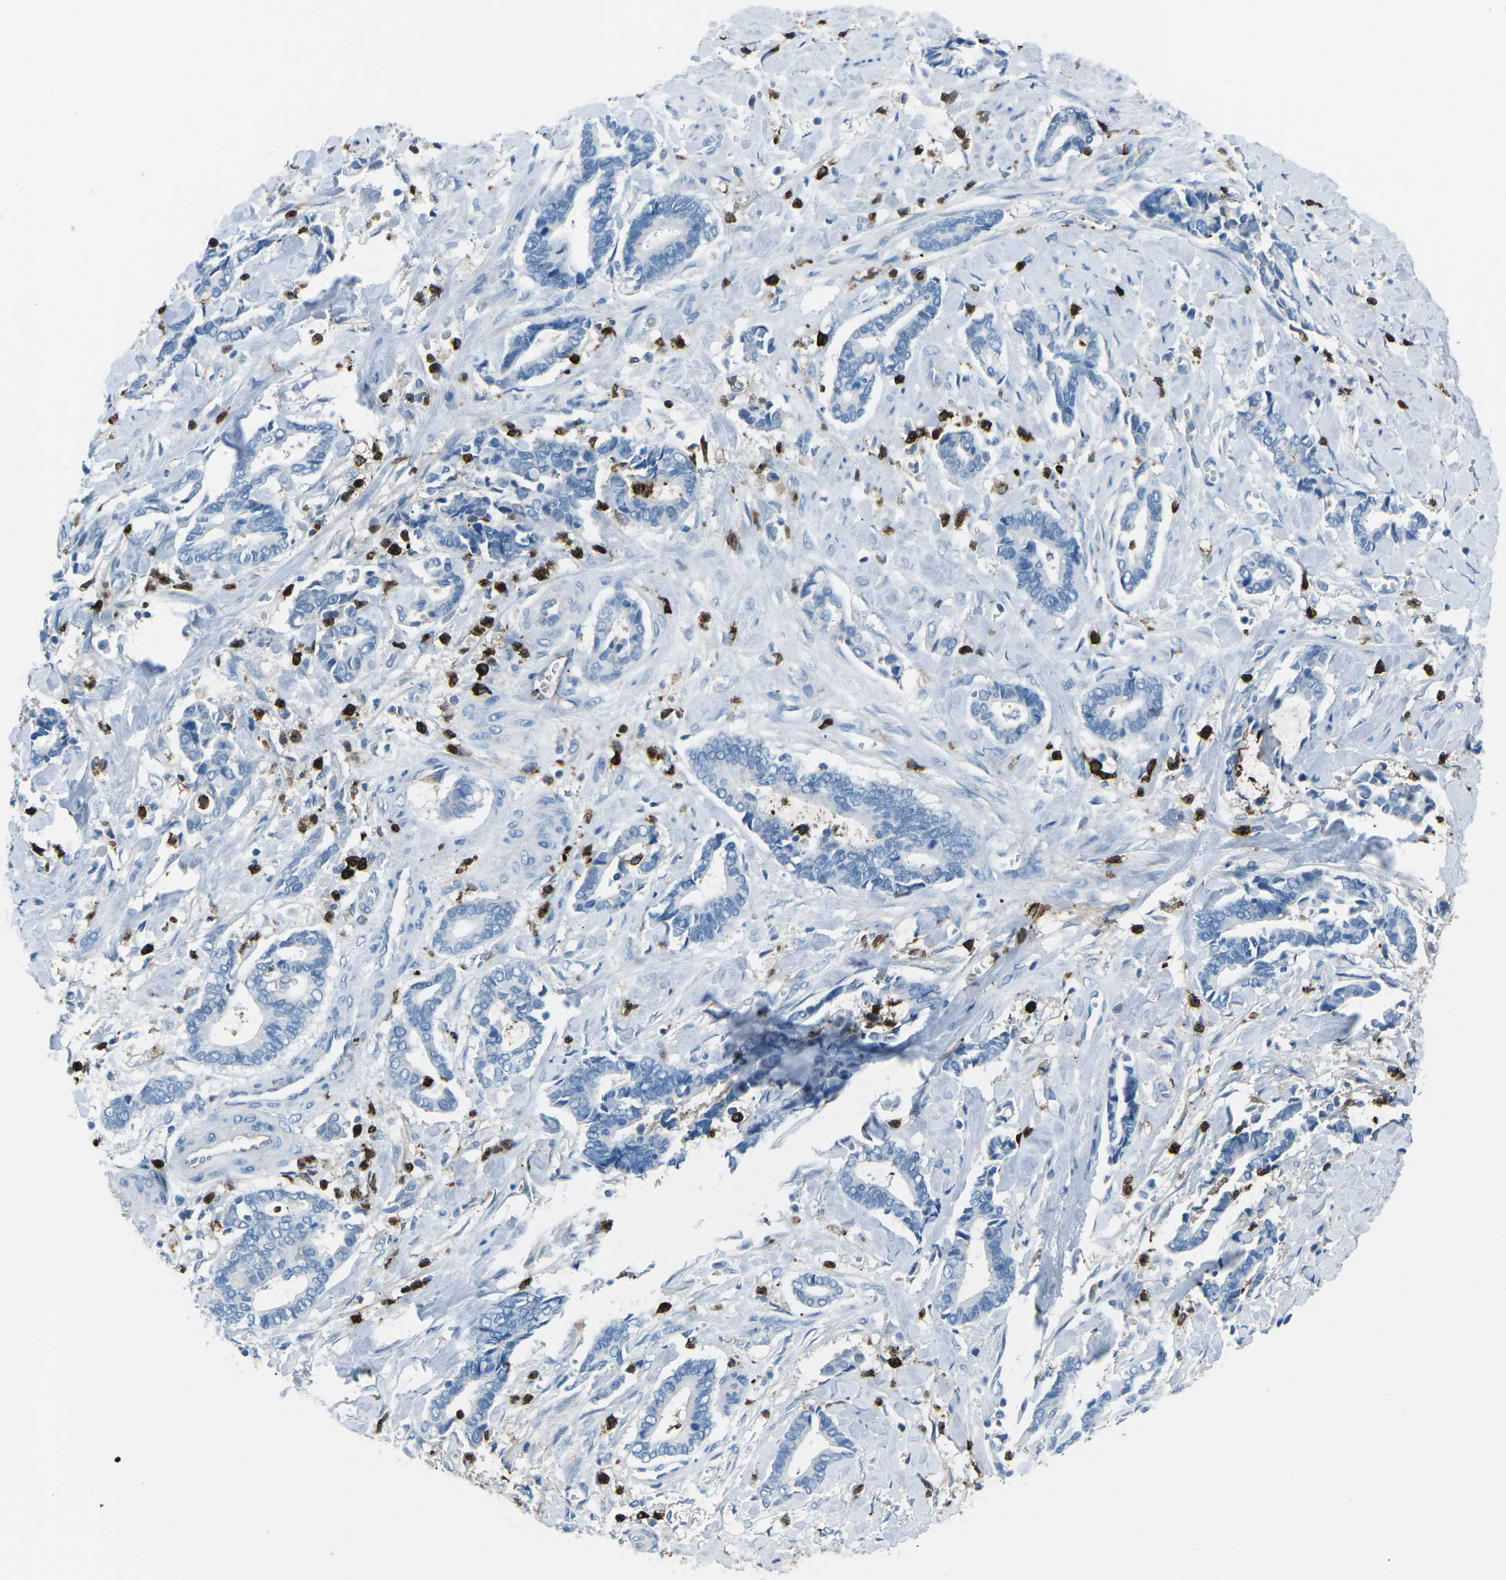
{"staining": {"intensity": "negative", "quantity": "none", "location": "none"}, "tissue": "cervical cancer", "cell_type": "Tumor cells", "image_type": "cancer", "snomed": [{"axis": "morphology", "description": "Adenocarcinoma, NOS"}, {"axis": "topography", "description": "Cervix"}], "caption": "The photomicrograph displays no significant positivity in tumor cells of cervical cancer (adenocarcinoma).", "gene": "FCN1", "patient": {"sex": "female", "age": 44}}